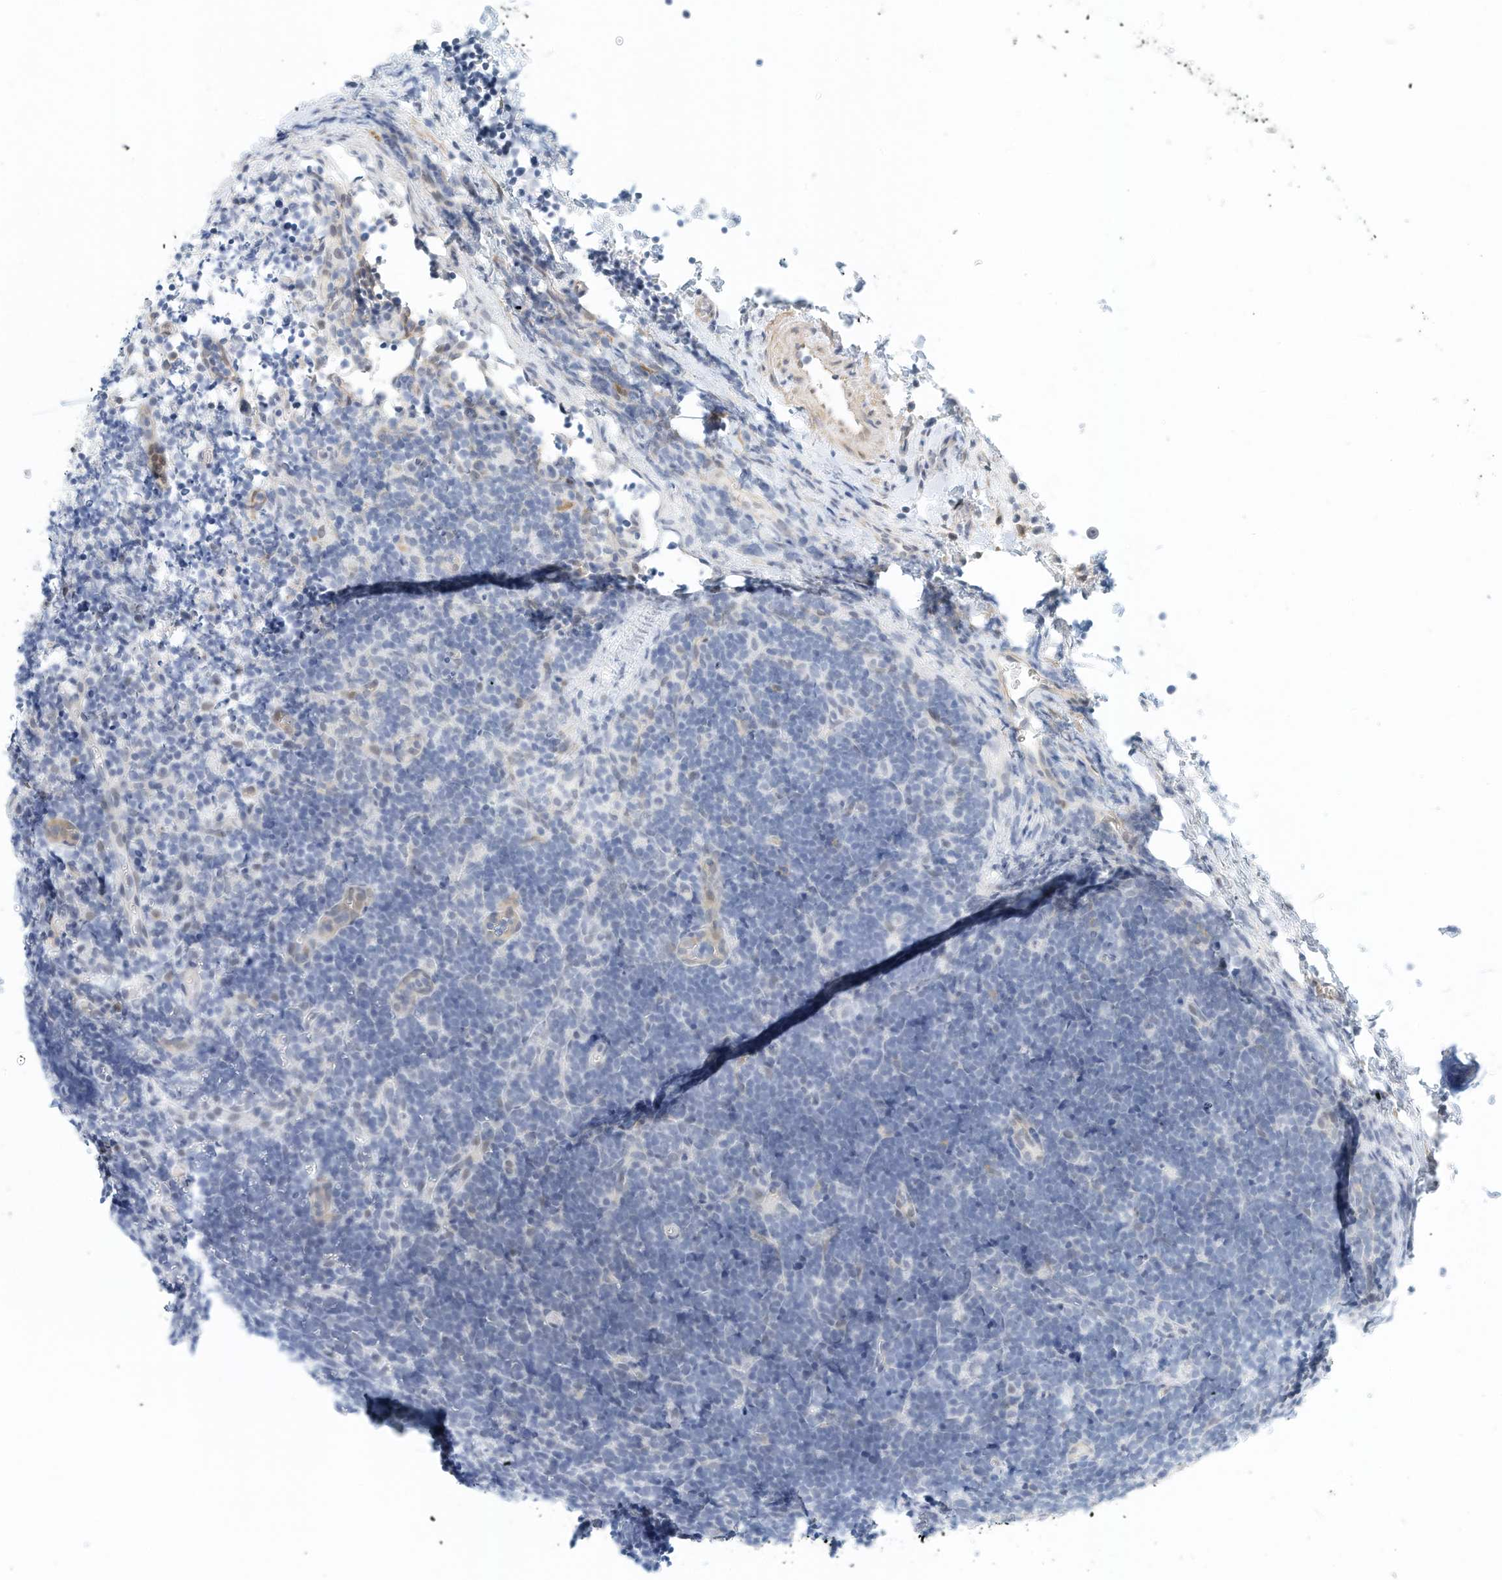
{"staining": {"intensity": "negative", "quantity": "none", "location": "none"}, "tissue": "lymphoma", "cell_type": "Tumor cells", "image_type": "cancer", "snomed": [{"axis": "morphology", "description": "Malignant lymphoma, non-Hodgkin's type, High grade"}, {"axis": "topography", "description": "Lymph node"}], "caption": "Immunohistochemical staining of lymphoma reveals no significant expression in tumor cells.", "gene": "ARHGAP28", "patient": {"sex": "male", "age": 13}}